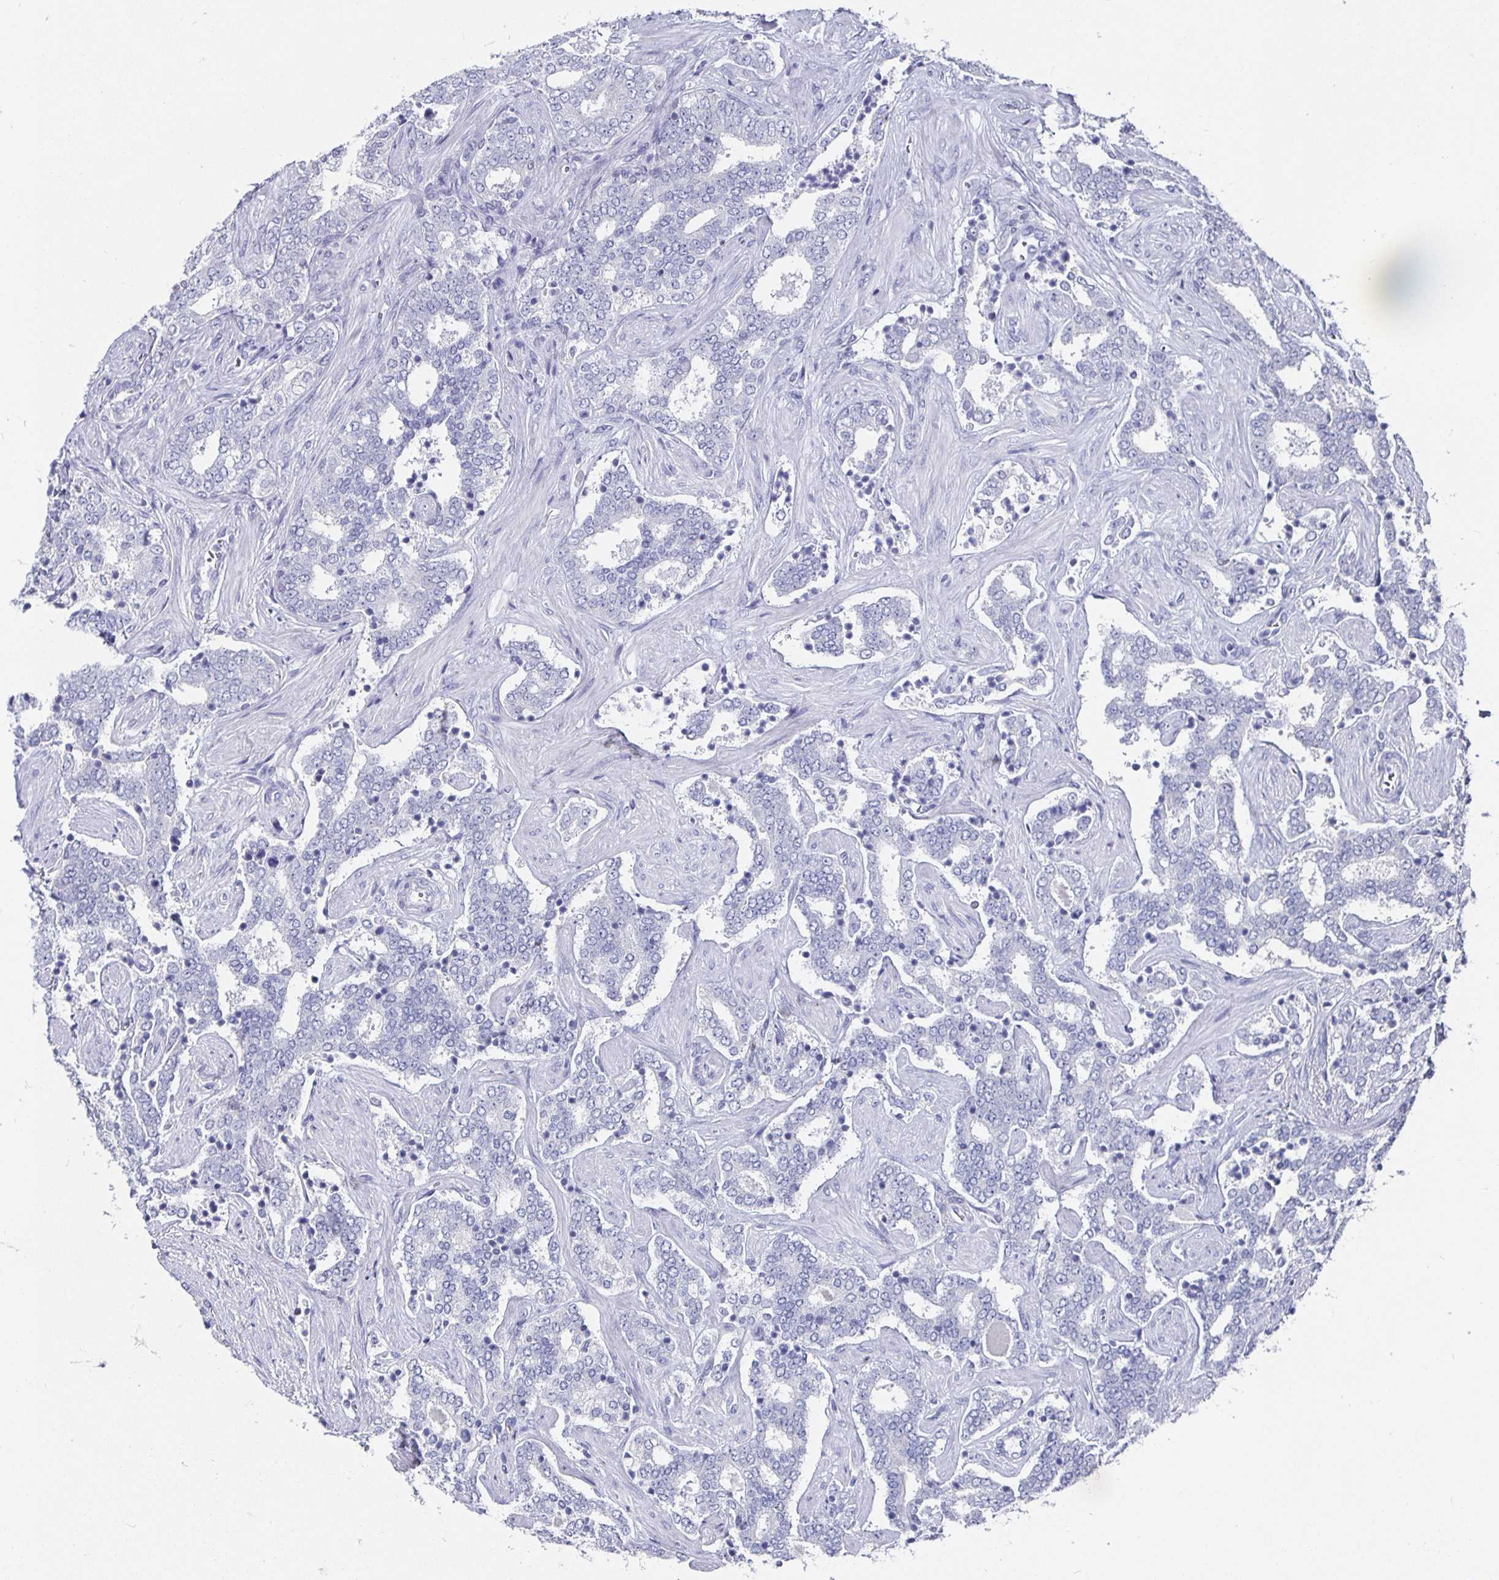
{"staining": {"intensity": "negative", "quantity": "none", "location": "none"}, "tissue": "prostate cancer", "cell_type": "Tumor cells", "image_type": "cancer", "snomed": [{"axis": "morphology", "description": "Adenocarcinoma, High grade"}, {"axis": "topography", "description": "Prostate"}], "caption": "The photomicrograph displays no significant staining in tumor cells of prostate cancer.", "gene": "RUNX2", "patient": {"sex": "male", "age": 60}}